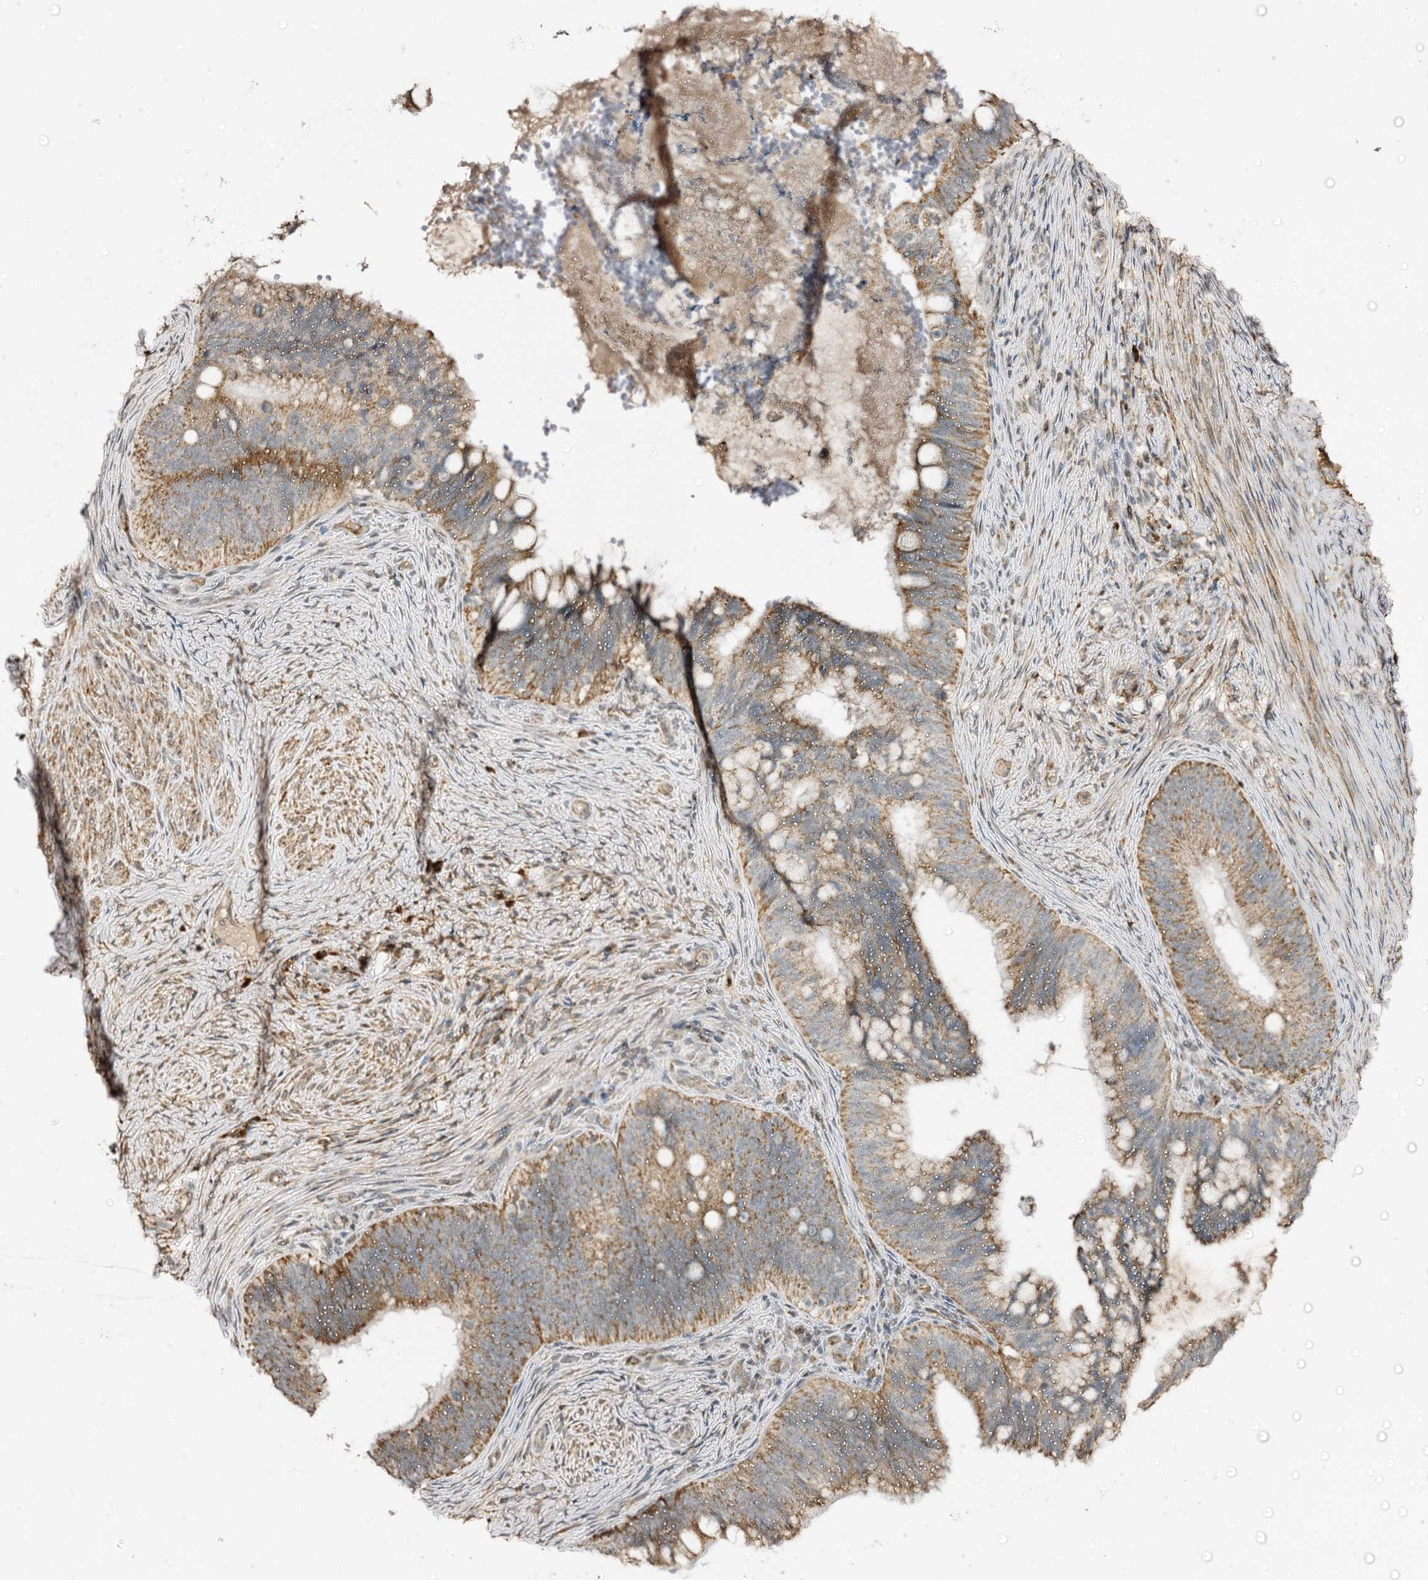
{"staining": {"intensity": "moderate", "quantity": ">75%", "location": "cytoplasmic/membranous"}, "tissue": "cervical cancer", "cell_type": "Tumor cells", "image_type": "cancer", "snomed": [{"axis": "morphology", "description": "Adenocarcinoma, NOS"}, {"axis": "topography", "description": "Cervix"}], "caption": "Immunohistochemistry (IHC) photomicrograph of human cervical adenocarcinoma stained for a protein (brown), which reveals medium levels of moderate cytoplasmic/membranous expression in about >75% of tumor cells.", "gene": "CBR4", "patient": {"sex": "female", "age": 42}}